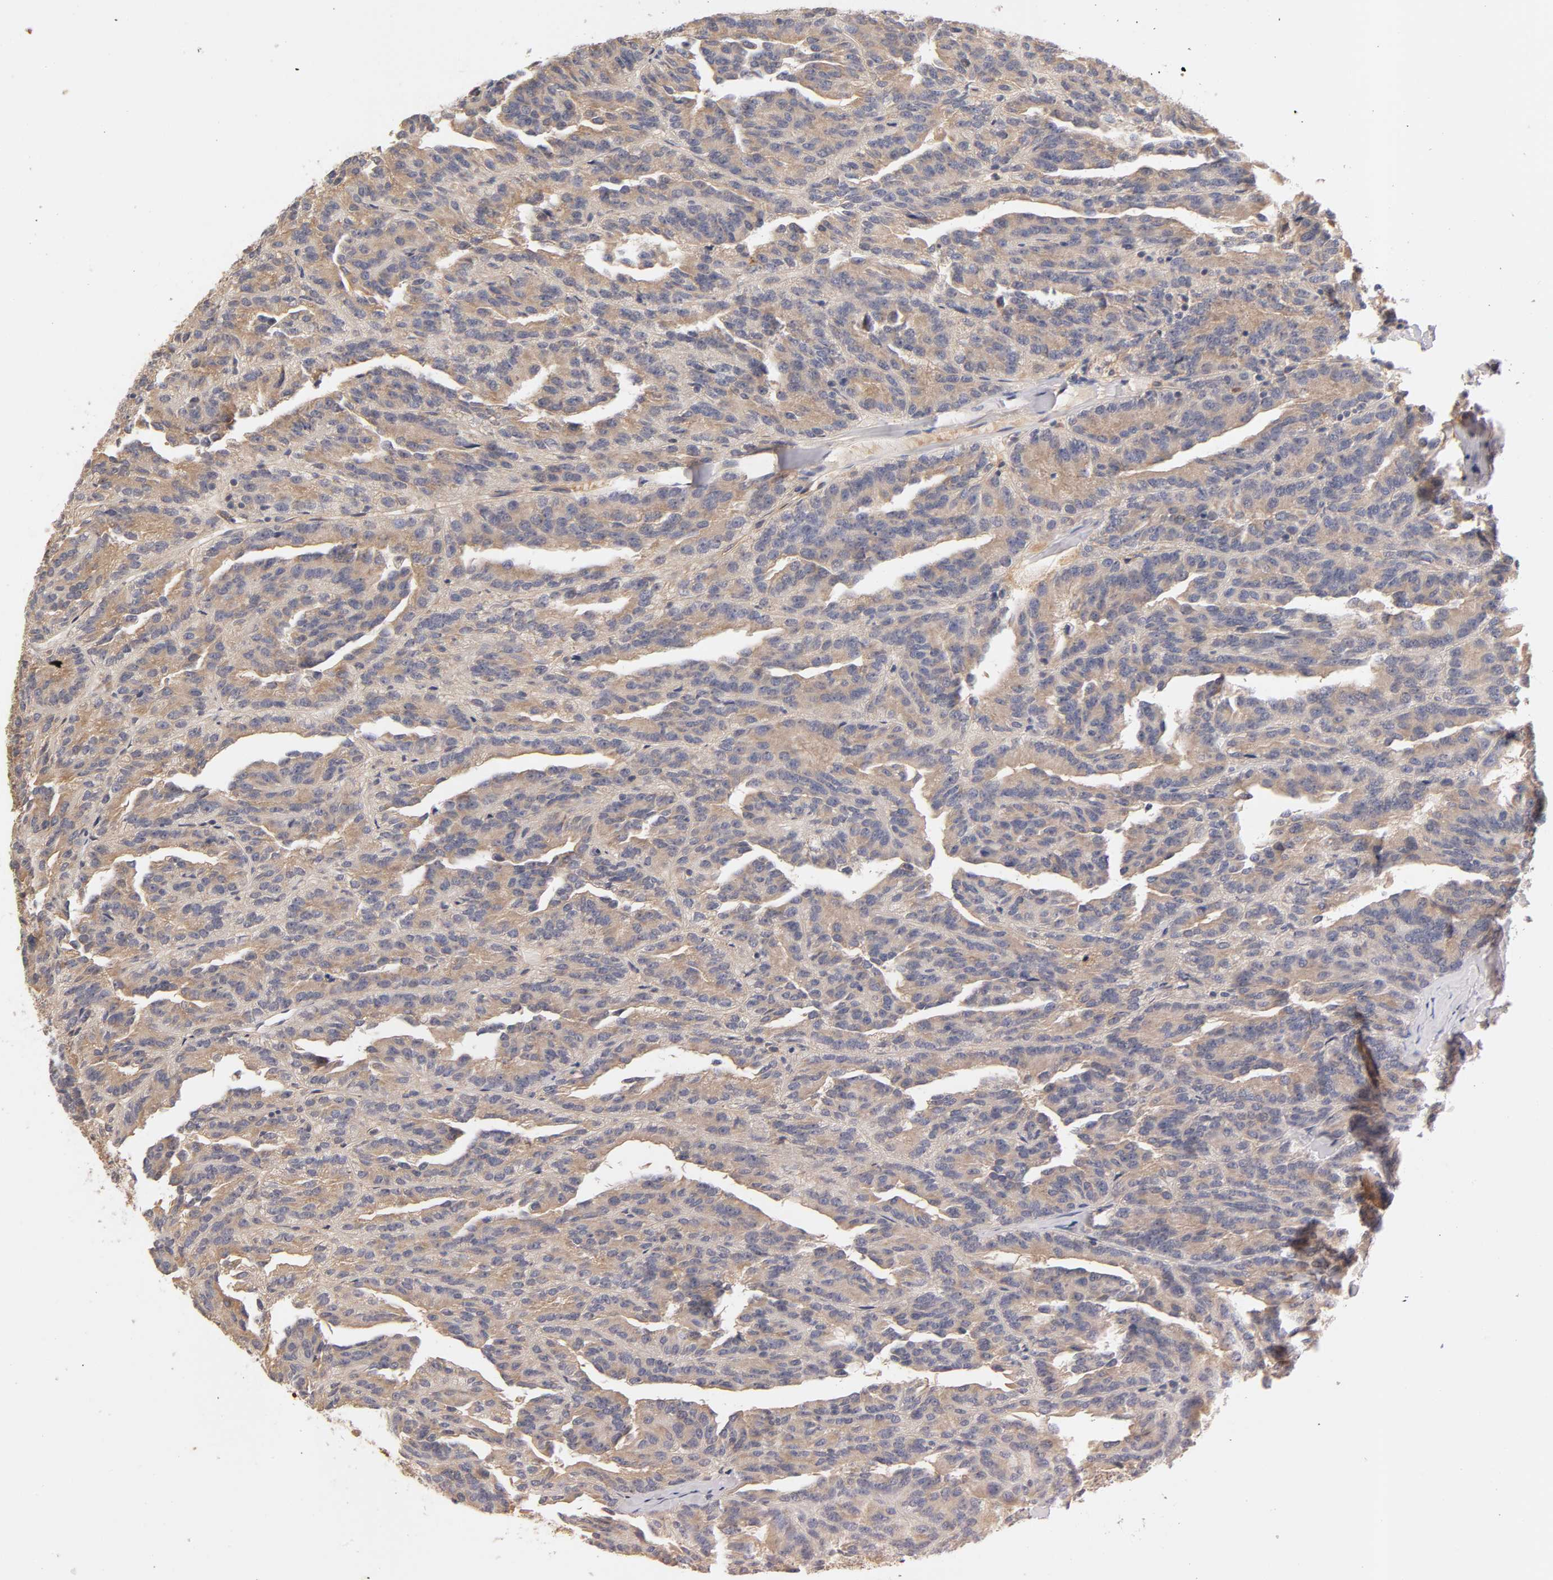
{"staining": {"intensity": "moderate", "quantity": "25%-75%", "location": "cytoplasmic/membranous"}, "tissue": "renal cancer", "cell_type": "Tumor cells", "image_type": "cancer", "snomed": [{"axis": "morphology", "description": "Adenocarcinoma, NOS"}, {"axis": "topography", "description": "Kidney"}], "caption": "The micrograph displays immunohistochemical staining of renal cancer. There is moderate cytoplasmic/membranous positivity is present in about 25%-75% of tumor cells. The staining was performed using DAB (3,3'-diaminobenzidine), with brown indicating positive protein expression. Nuclei are stained blue with hematoxylin.", "gene": "RPS29", "patient": {"sex": "male", "age": 46}}